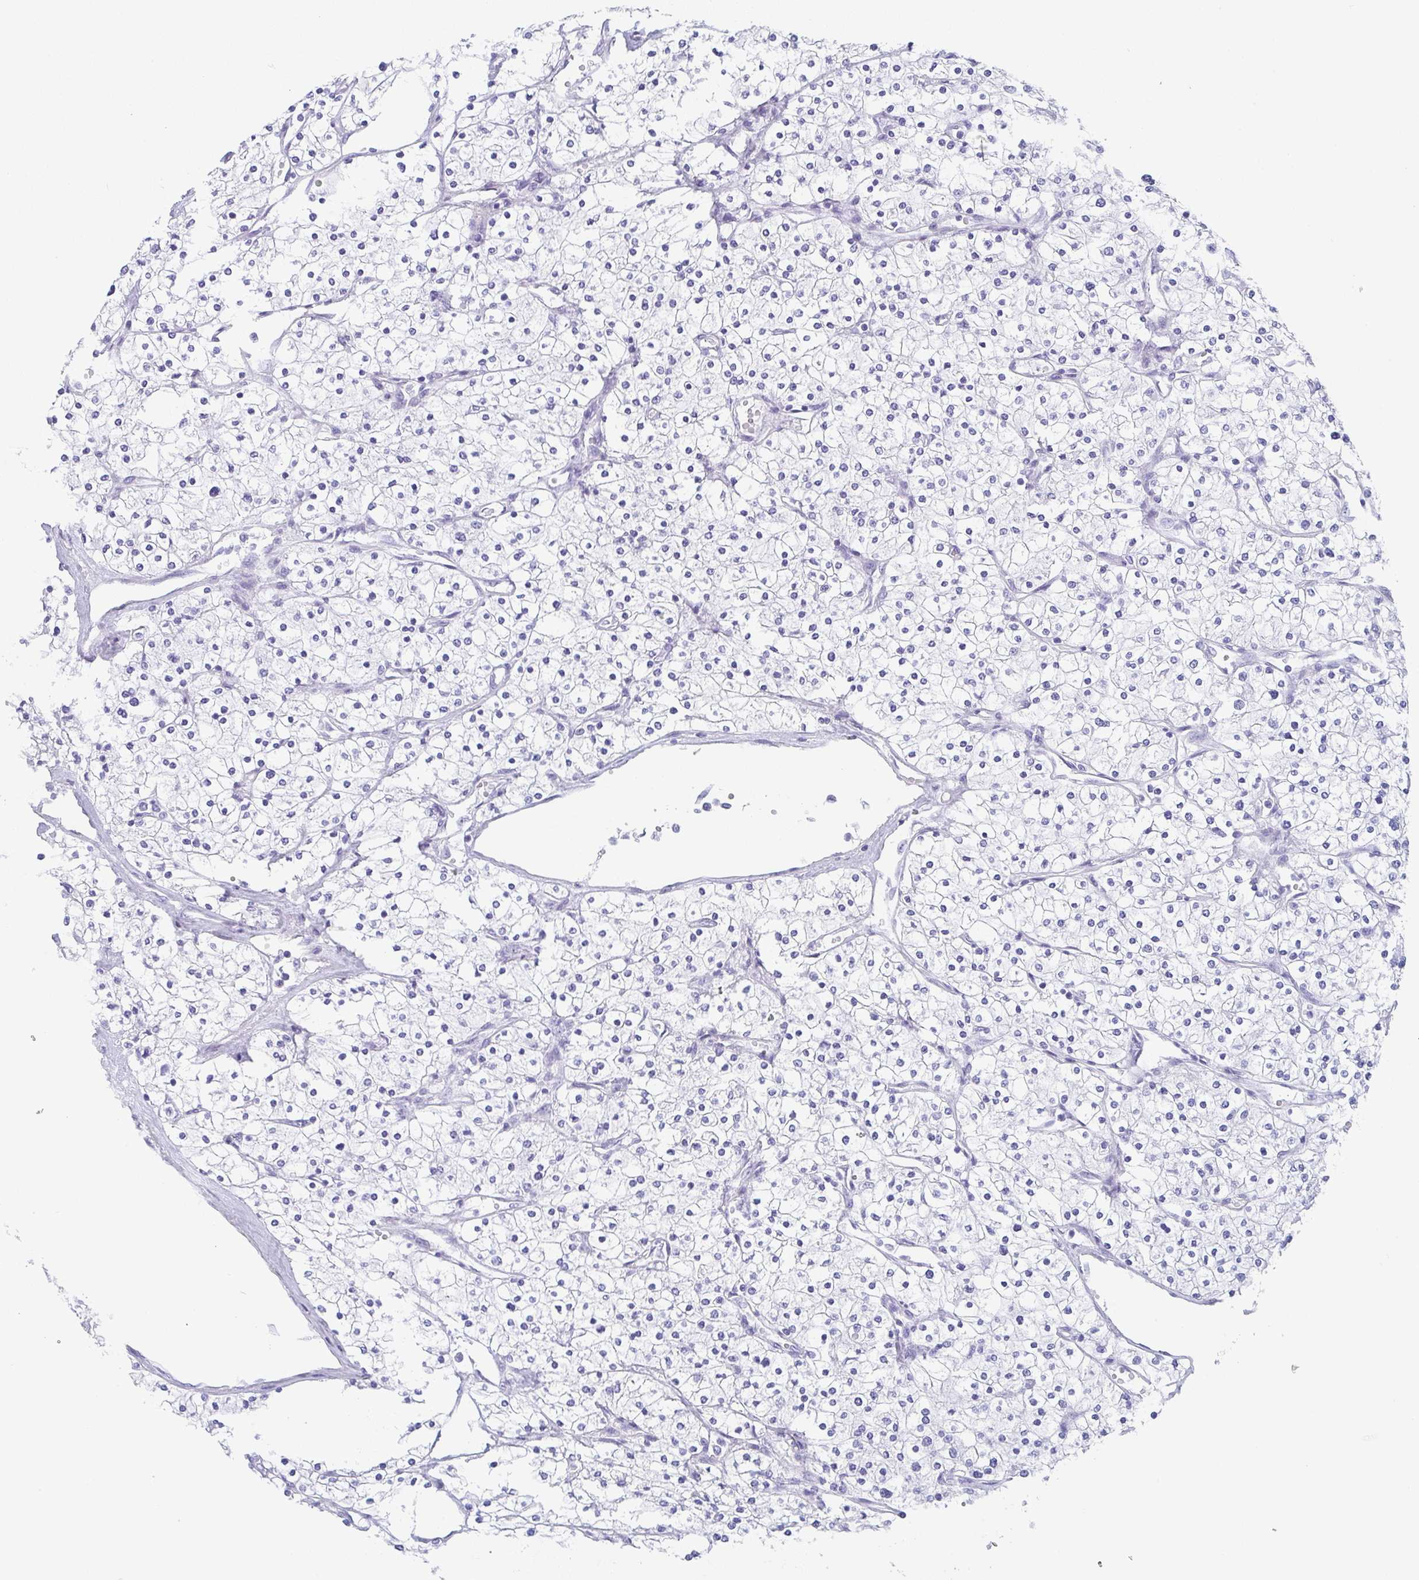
{"staining": {"intensity": "negative", "quantity": "none", "location": "none"}, "tissue": "renal cancer", "cell_type": "Tumor cells", "image_type": "cancer", "snomed": [{"axis": "morphology", "description": "Adenocarcinoma, NOS"}, {"axis": "topography", "description": "Kidney"}], "caption": "This is a micrograph of immunohistochemistry (IHC) staining of renal cancer, which shows no expression in tumor cells.", "gene": "DBN1", "patient": {"sex": "male", "age": 80}}